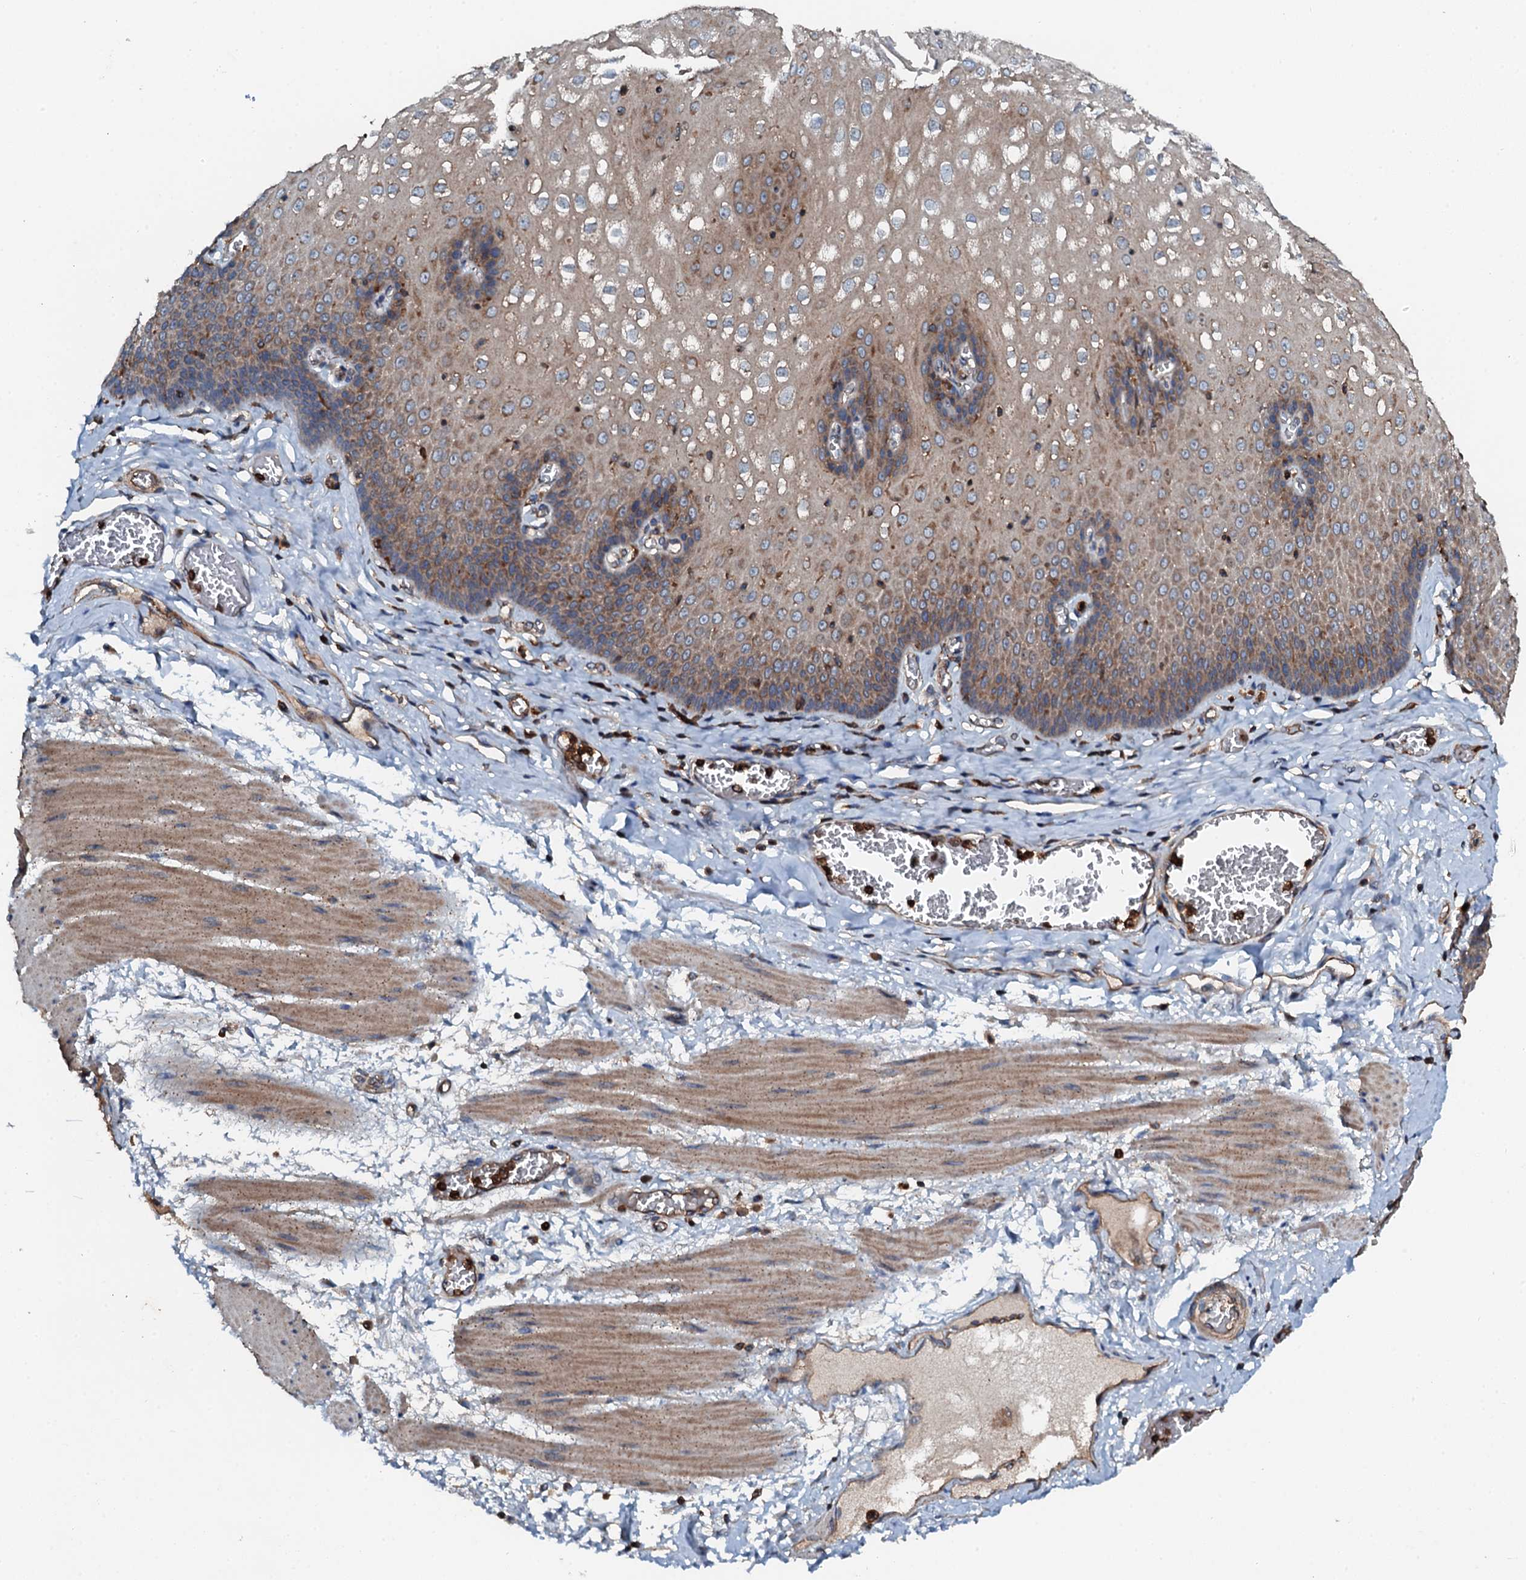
{"staining": {"intensity": "moderate", "quantity": "25%-75%", "location": "cytoplasmic/membranous"}, "tissue": "esophagus", "cell_type": "Squamous epithelial cells", "image_type": "normal", "snomed": [{"axis": "morphology", "description": "Normal tissue, NOS"}, {"axis": "topography", "description": "Esophagus"}], "caption": "This photomicrograph displays immunohistochemistry staining of normal human esophagus, with medium moderate cytoplasmic/membranous positivity in approximately 25%-75% of squamous epithelial cells.", "gene": "GRK2", "patient": {"sex": "male", "age": 60}}